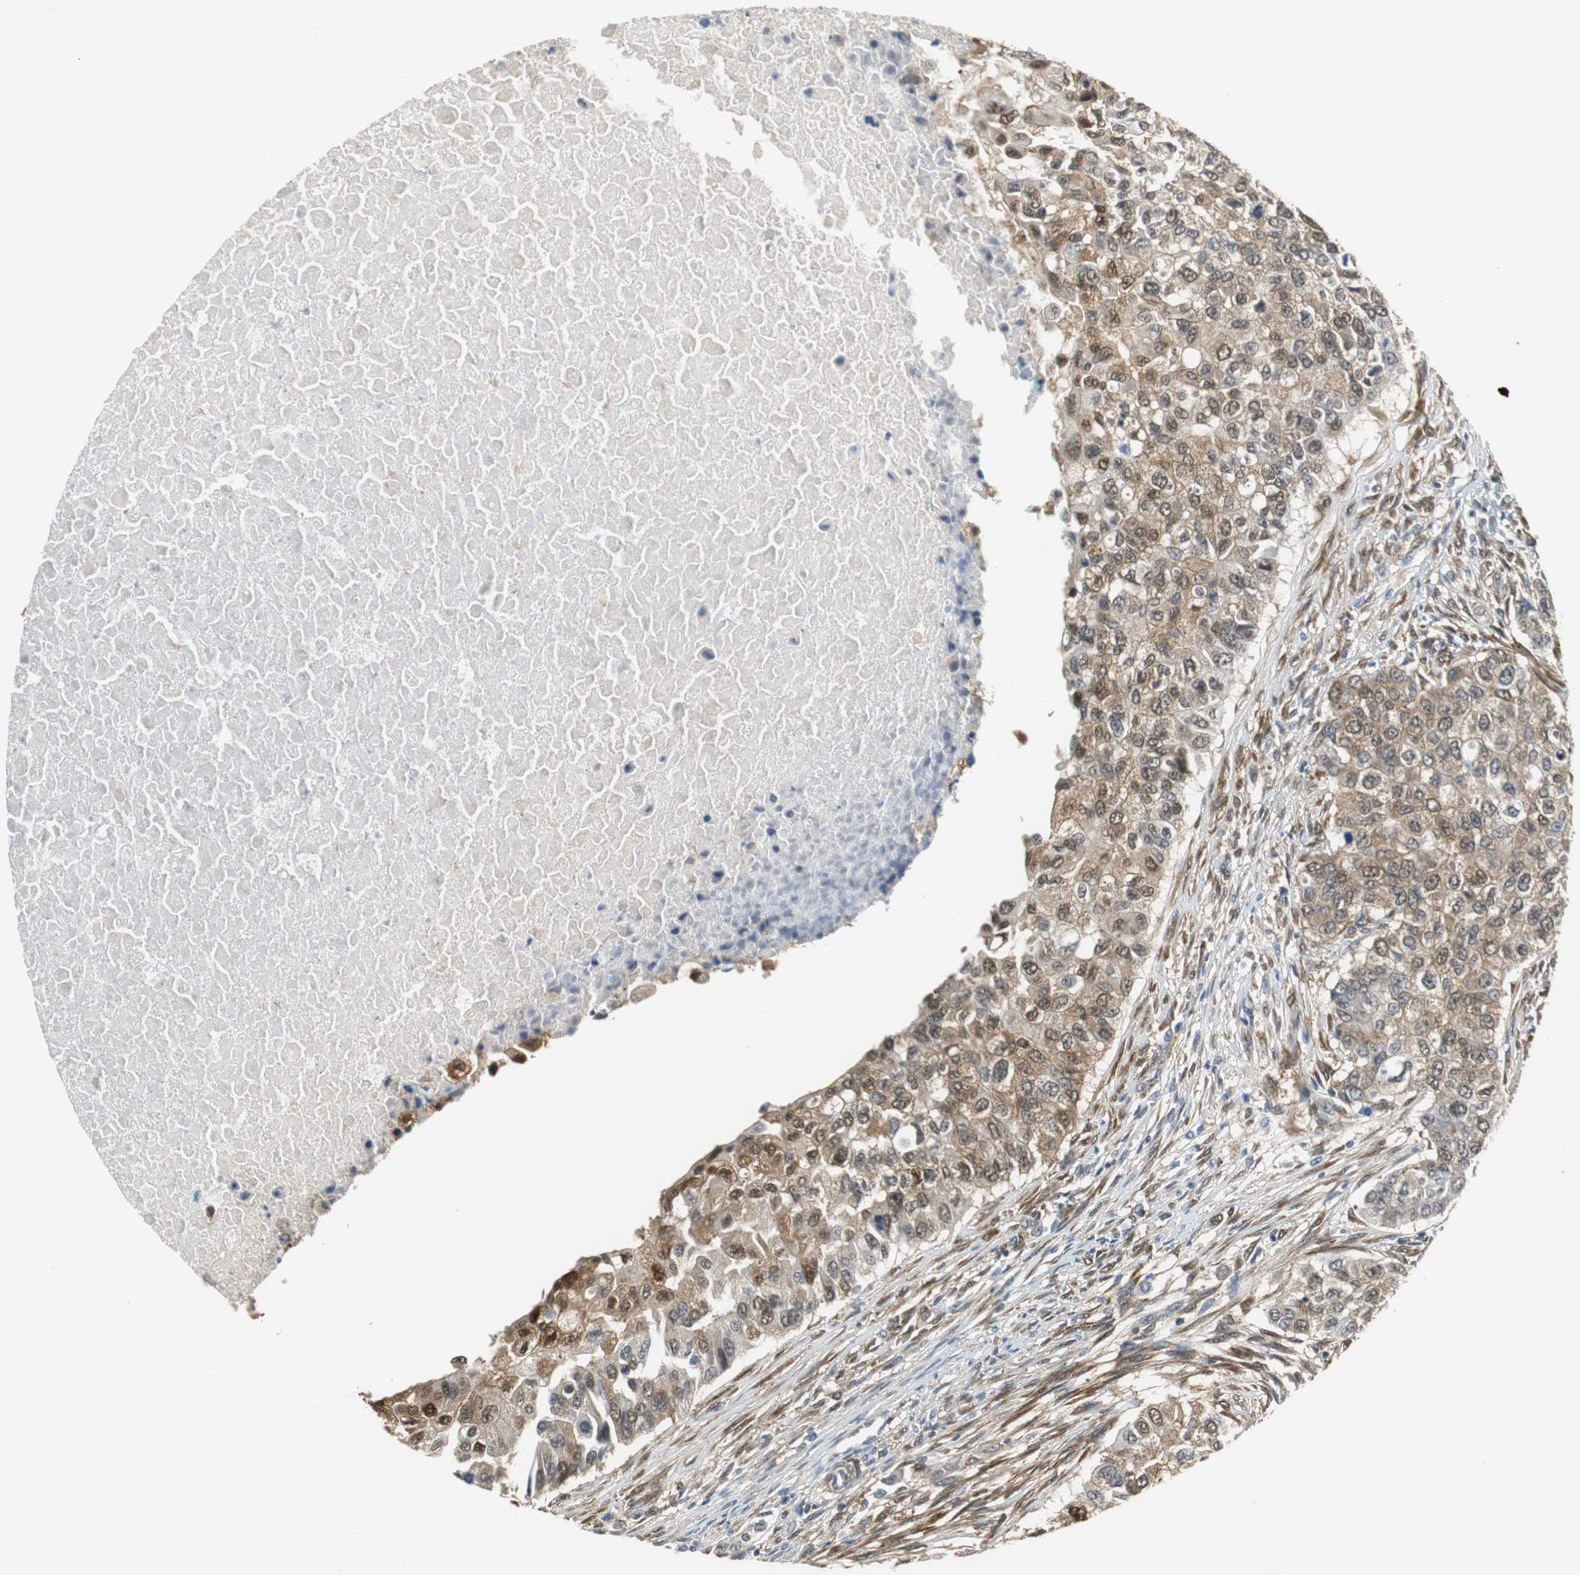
{"staining": {"intensity": "moderate", "quantity": ">75%", "location": "cytoplasmic/membranous,nuclear"}, "tissue": "breast cancer", "cell_type": "Tumor cells", "image_type": "cancer", "snomed": [{"axis": "morphology", "description": "Normal tissue, NOS"}, {"axis": "morphology", "description": "Duct carcinoma"}, {"axis": "topography", "description": "Breast"}], "caption": "There is medium levels of moderate cytoplasmic/membranous and nuclear staining in tumor cells of intraductal carcinoma (breast), as demonstrated by immunohistochemical staining (brown color).", "gene": "UBQLN2", "patient": {"sex": "female", "age": 49}}